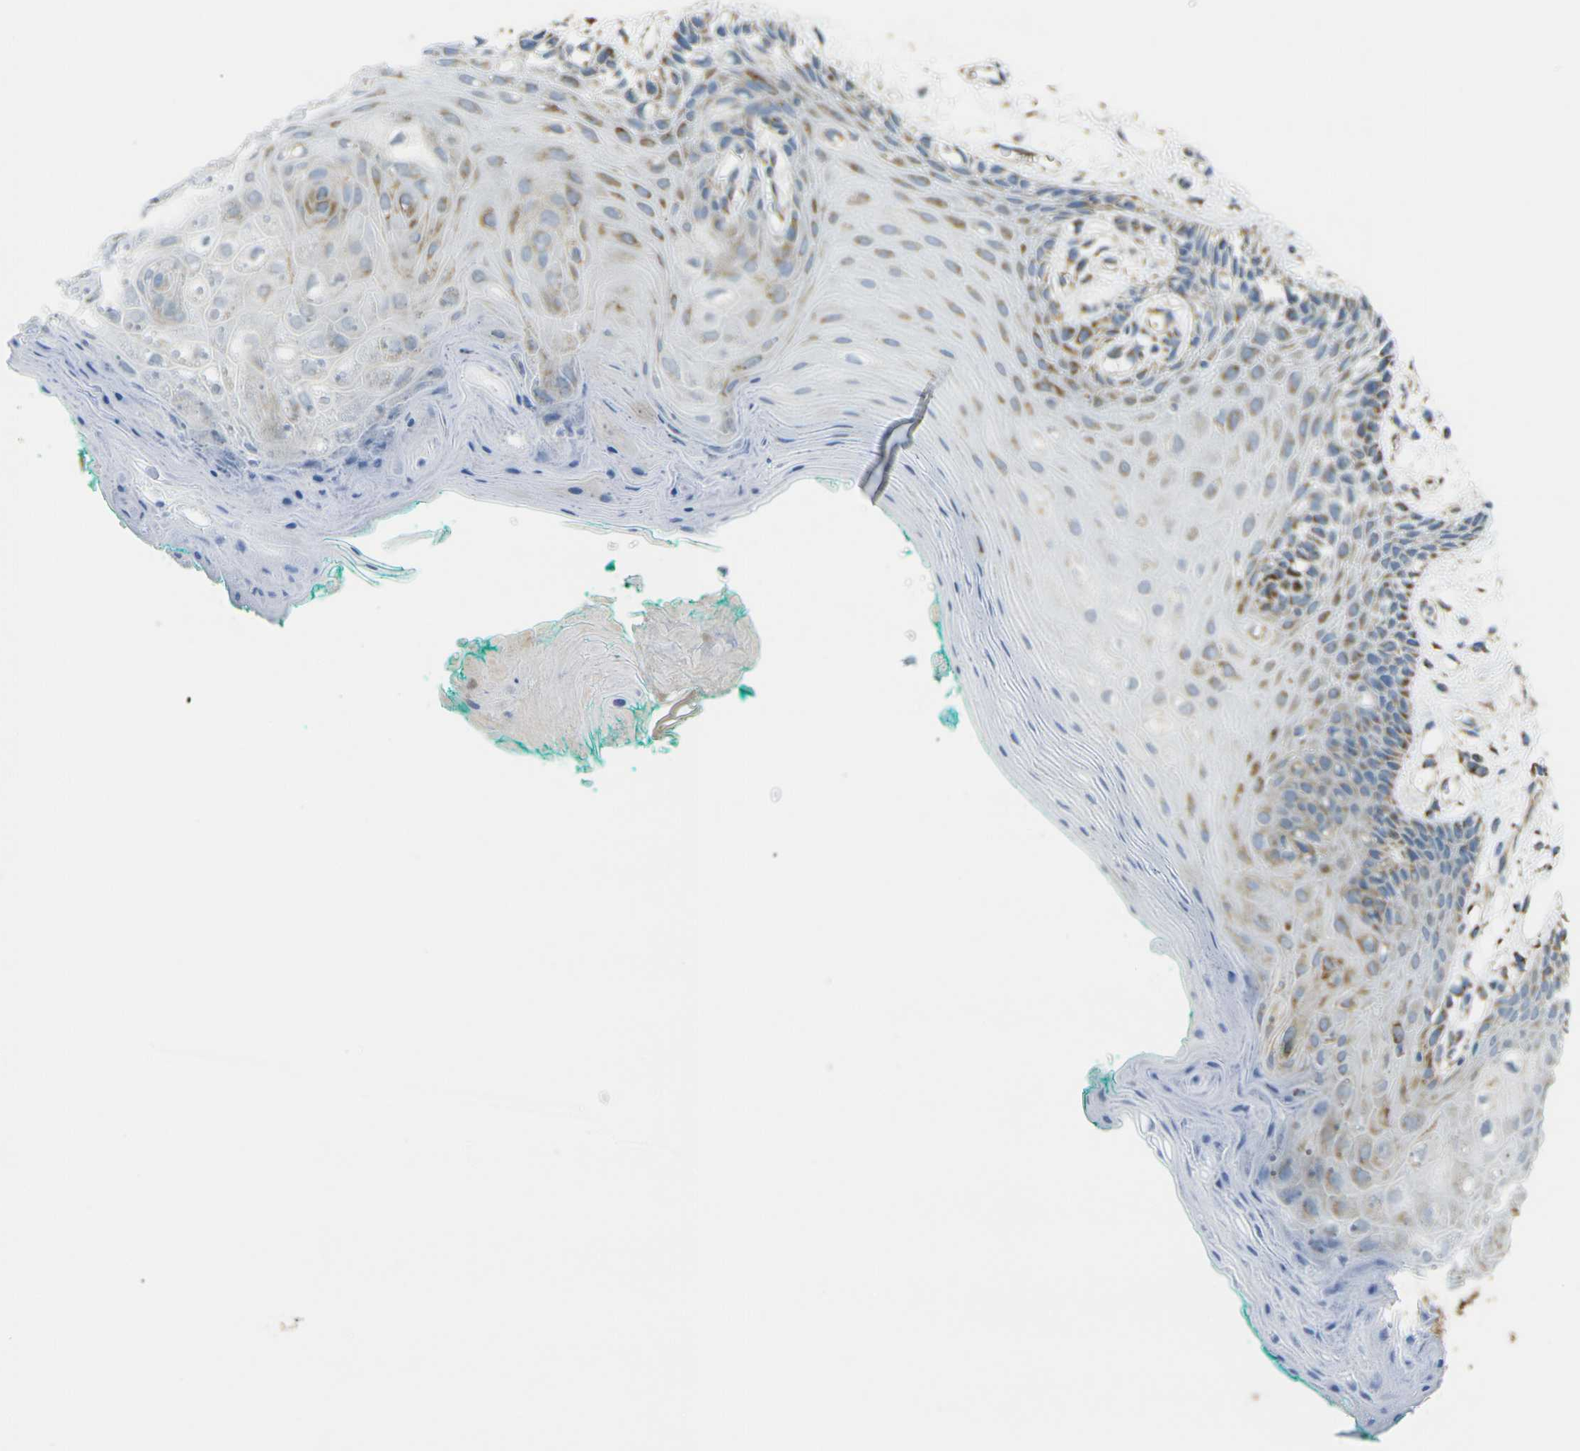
{"staining": {"intensity": "moderate", "quantity": "<25%", "location": "cytoplasmic/membranous"}, "tissue": "oral mucosa", "cell_type": "Squamous epithelial cells", "image_type": "normal", "snomed": [{"axis": "morphology", "description": "Normal tissue, NOS"}, {"axis": "topography", "description": "Skeletal muscle"}, {"axis": "topography", "description": "Oral tissue"}, {"axis": "topography", "description": "Peripheral nerve tissue"}], "caption": "Brown immunohistochemical staining in benign oral mucosa demonstrates moderate cytoplasmic/membranous expression in about <25% of squamous epithelial cells. (IHC, brightfield microscopy, high magnification).", "gene": "CYB5R1", "patient": {"sex": "female", "age": 84}}